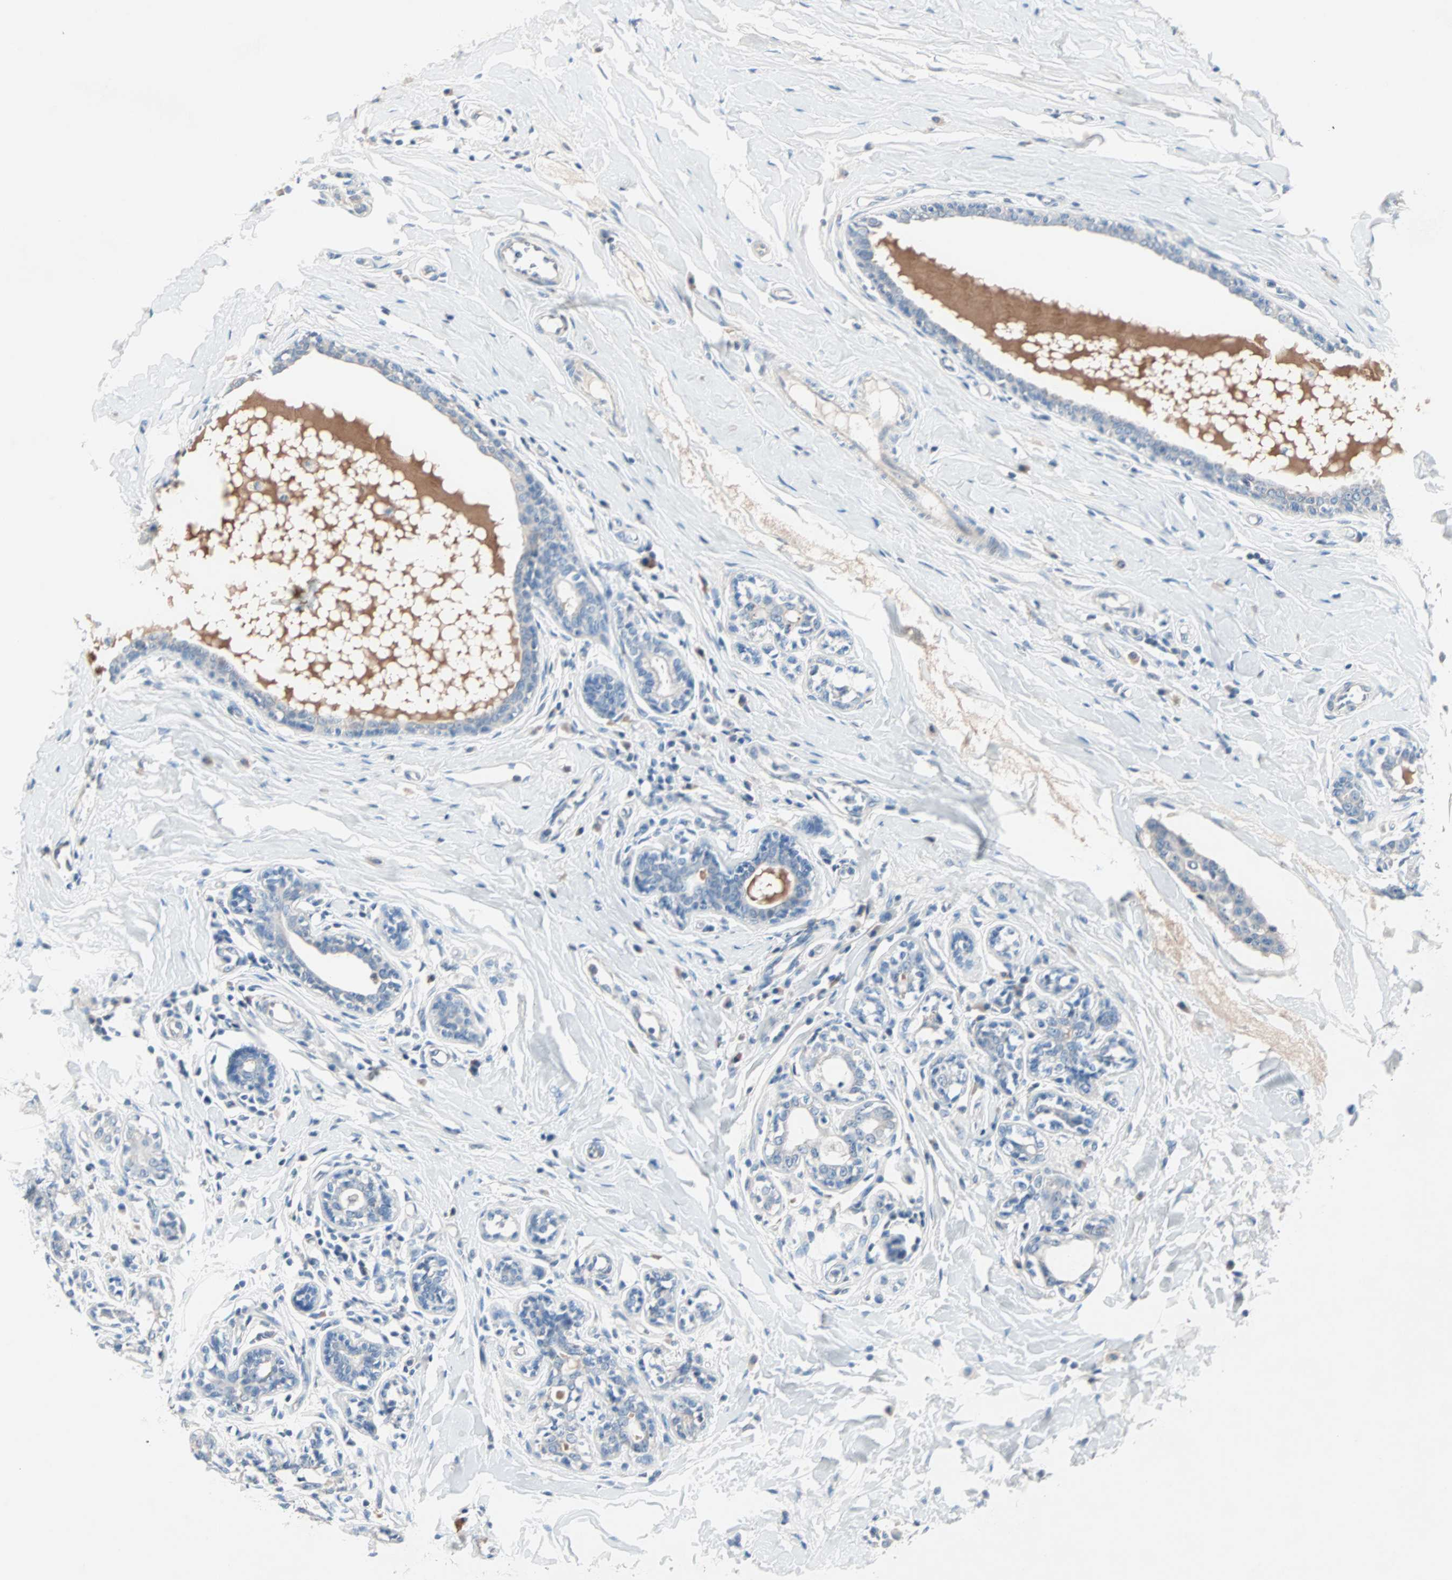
{"staining": {"intensity": "negative", "quantity": "none", "location": "none"}, "tissue": "breast cancer", "cell_type": "Tumor cells", "image_type": "cancer", "snomed": [{"axis": "morphology", "description": "Normal tissue, NOS"}, {"axis": "morphology", "description": "Duct carcinoma"}, {"axis": "topography", "description": "Breast"}], "caption": "Immunohistochemistry histopathology image of breast infiltrating ductal carcinoma stained for a protein (brown), which reveals no positivity in tumor cells.", "gene": "NEFH", "patient": {"sex": "female", "age": 40}}